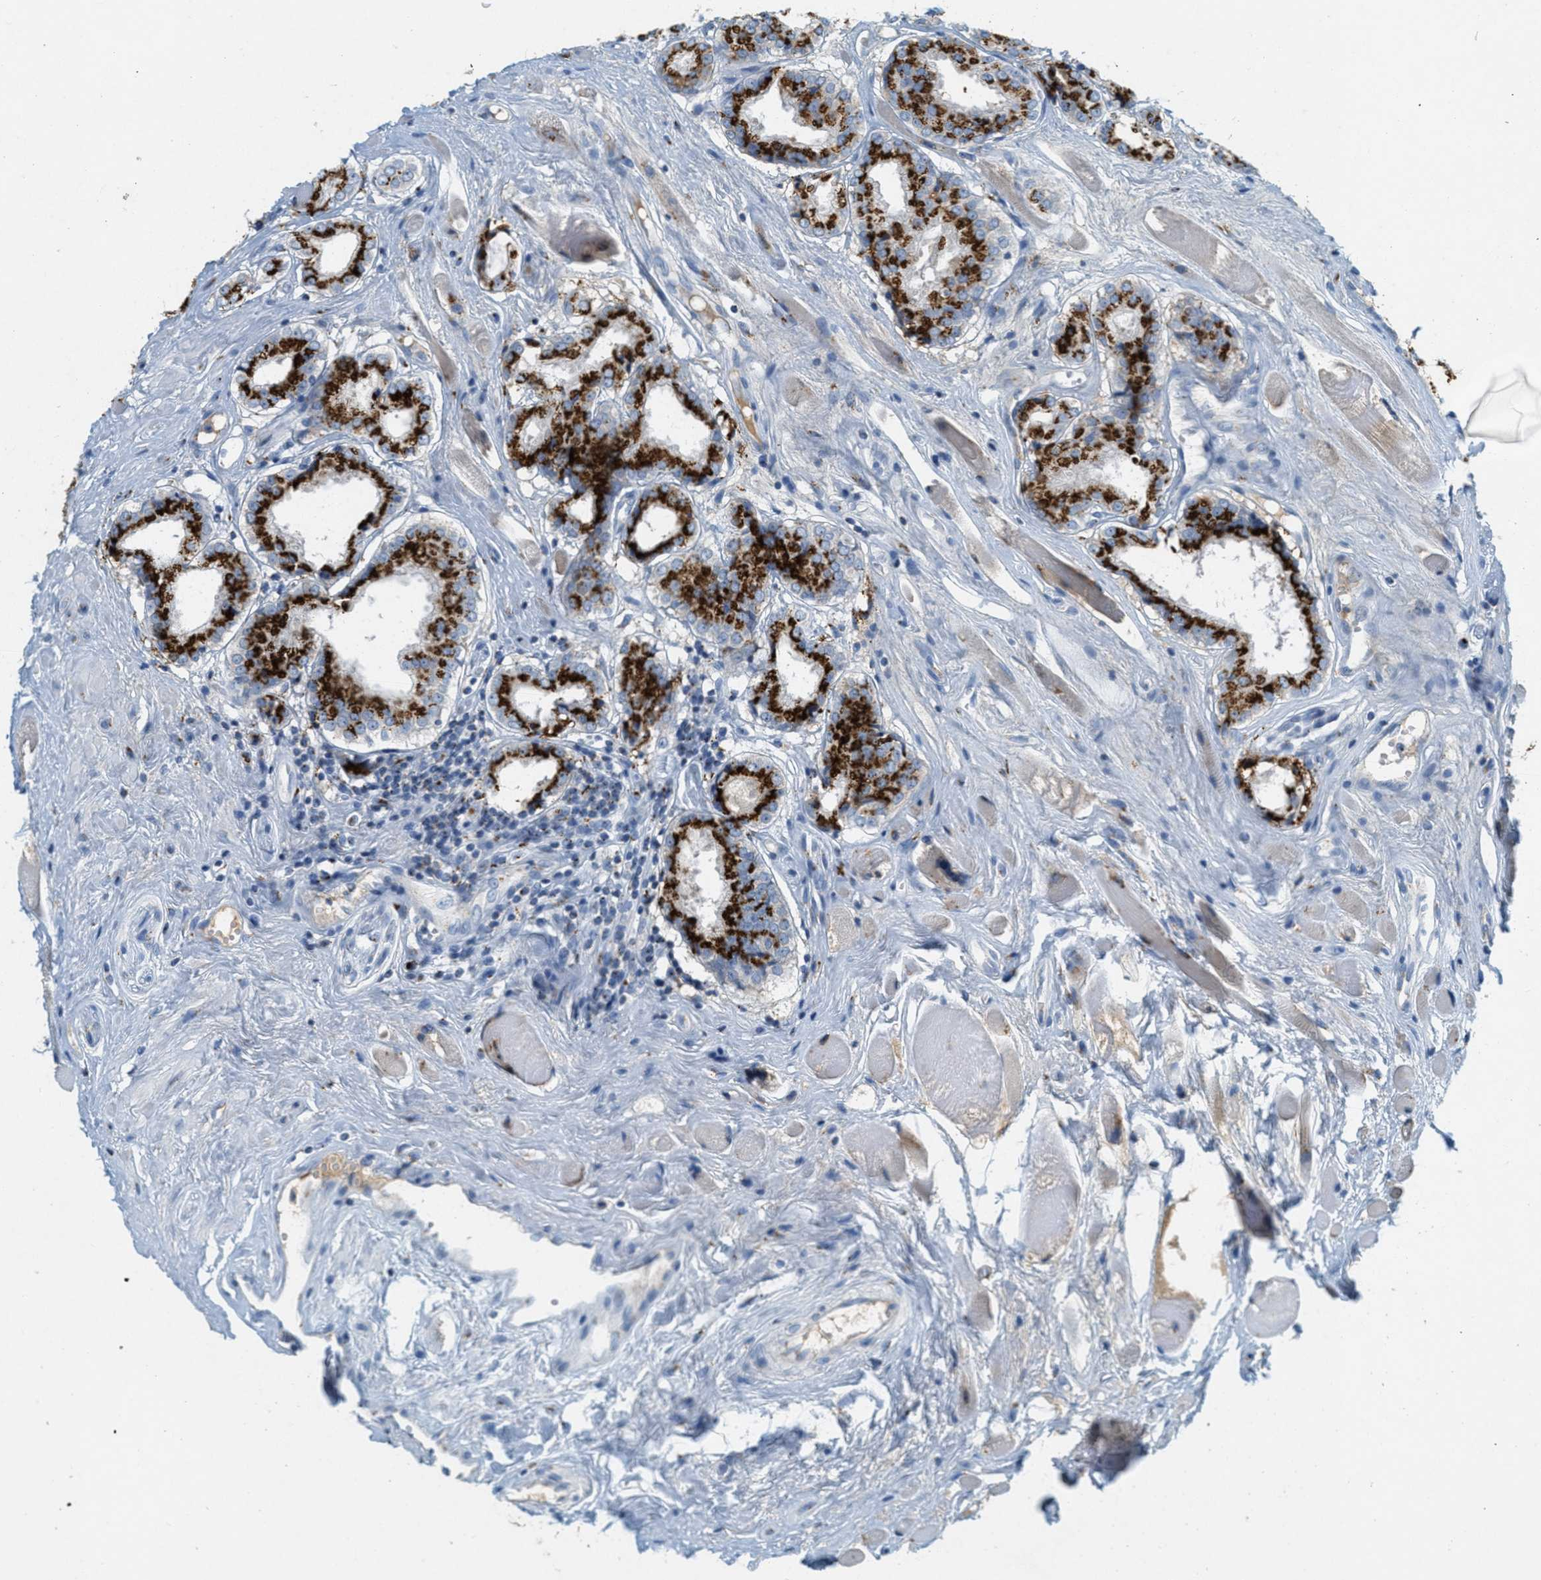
{"staining": {"intensity": "strong", "quantity": ">75%", "location": "cytoplasmic/membranous"}, "tissue": "prostate cancer", "cell_type": "Tumor cells", "image_type": "cancer", "snomed": [{"axis": "morphology", "description": "Adenocarcinoma, Low grade"}, {"axis": "topography", "description": "Prostate"}], "caption": "Brown immunohistochemical staining in low-grade adenocarcinoma (prostate) shows strong cytoplasmic/membranous staining in approximately >75% of tumor cells.", "gene": "ENTPD4", "patient": {"sex": "male", "age": 57}}